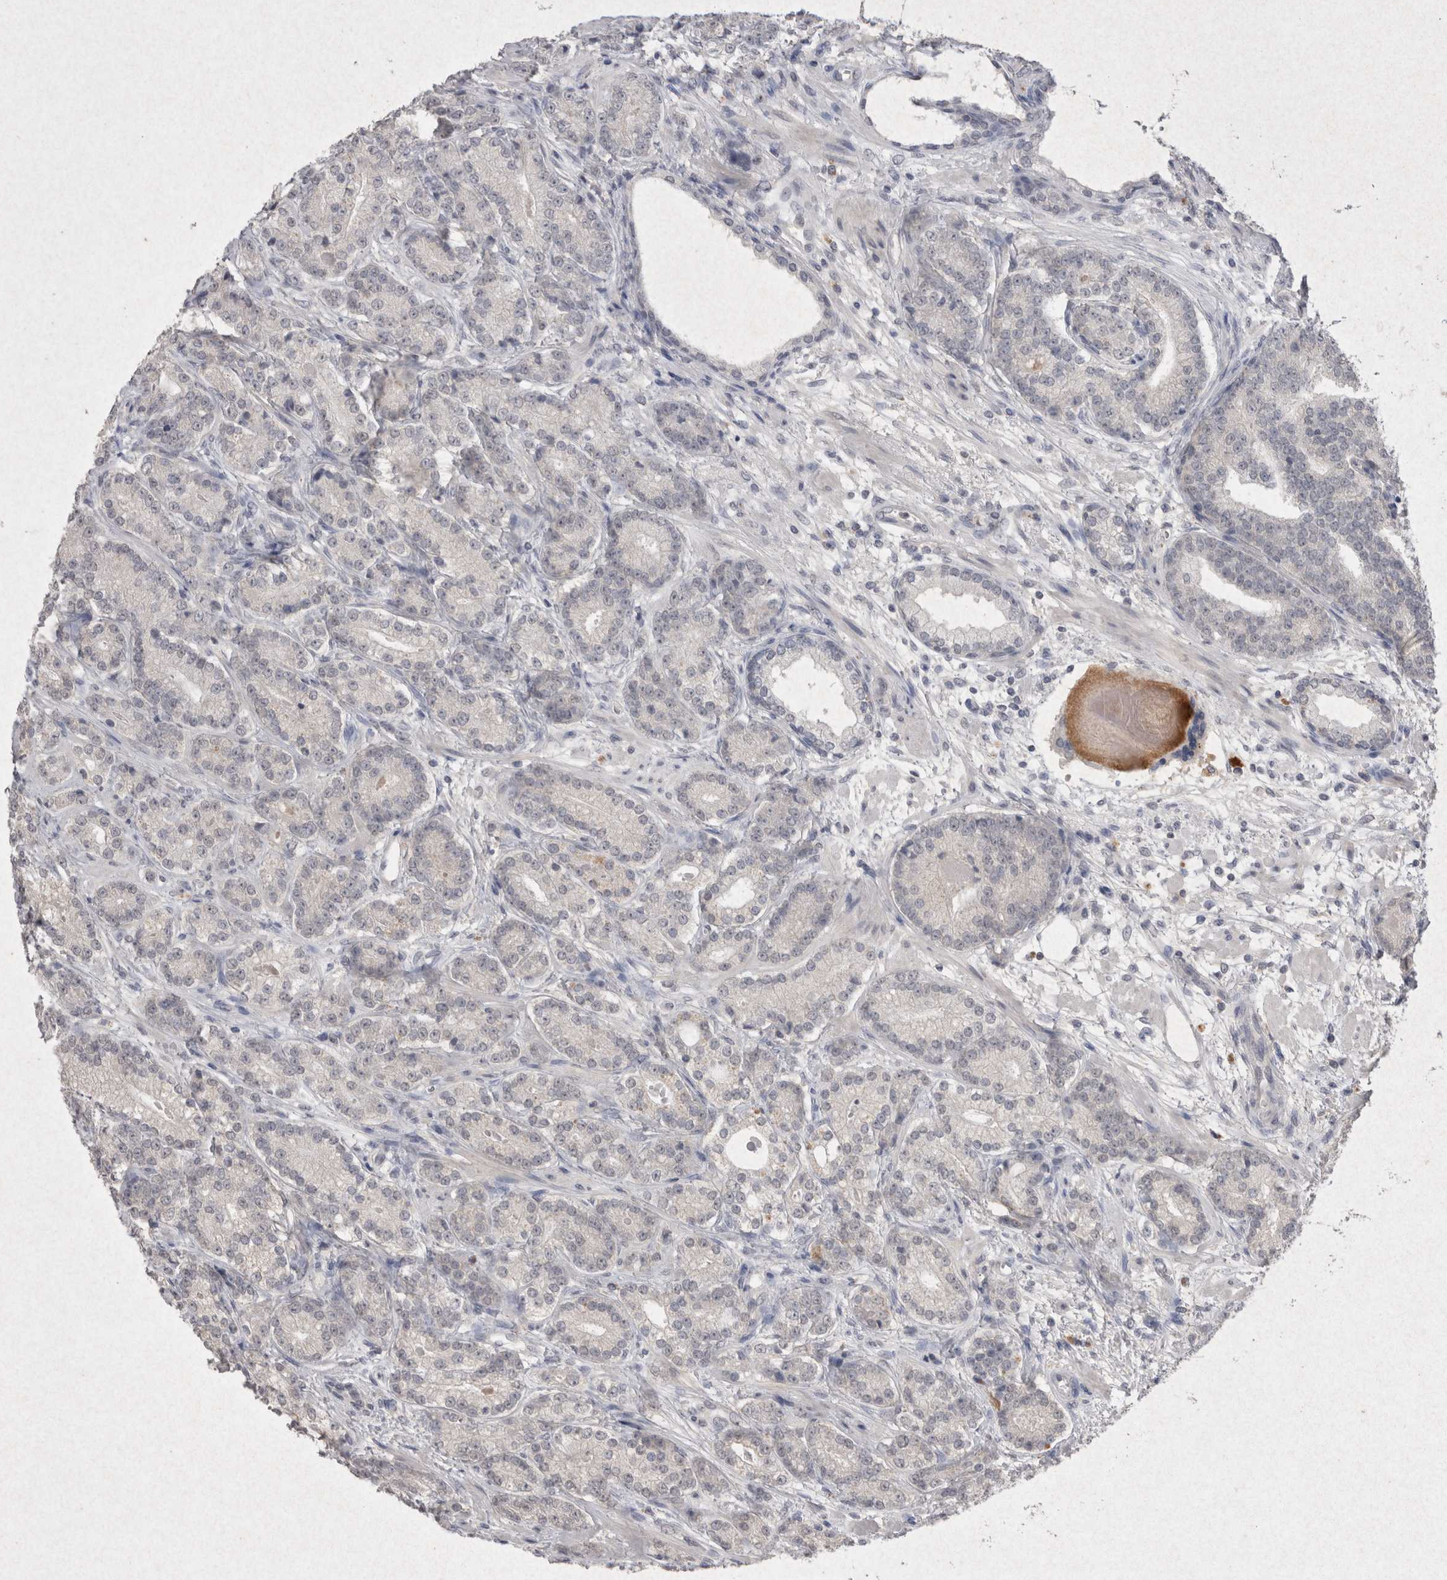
{"staining": {"intensity": "negative", "quantity": "none", "location": "none"}, "tissue": "prostate cancer", "cell_type": "Tumor cells", "image_type": "cancer", "snomed": [{"axis": "morphology", "description": "Adenocarcinoma, High grade"}, {"axis": "topography", "description": "Prostate"}], "caption": "This histopathology image is of prostate high-grade adenocarcinoma stained with immunohistochemistry to label a protein in brown with the nuclei are counter-stained blue. There is no expression in tumor cells.", "gene": "LYVE1", "patient": {"sex": "male", "age": 61}}